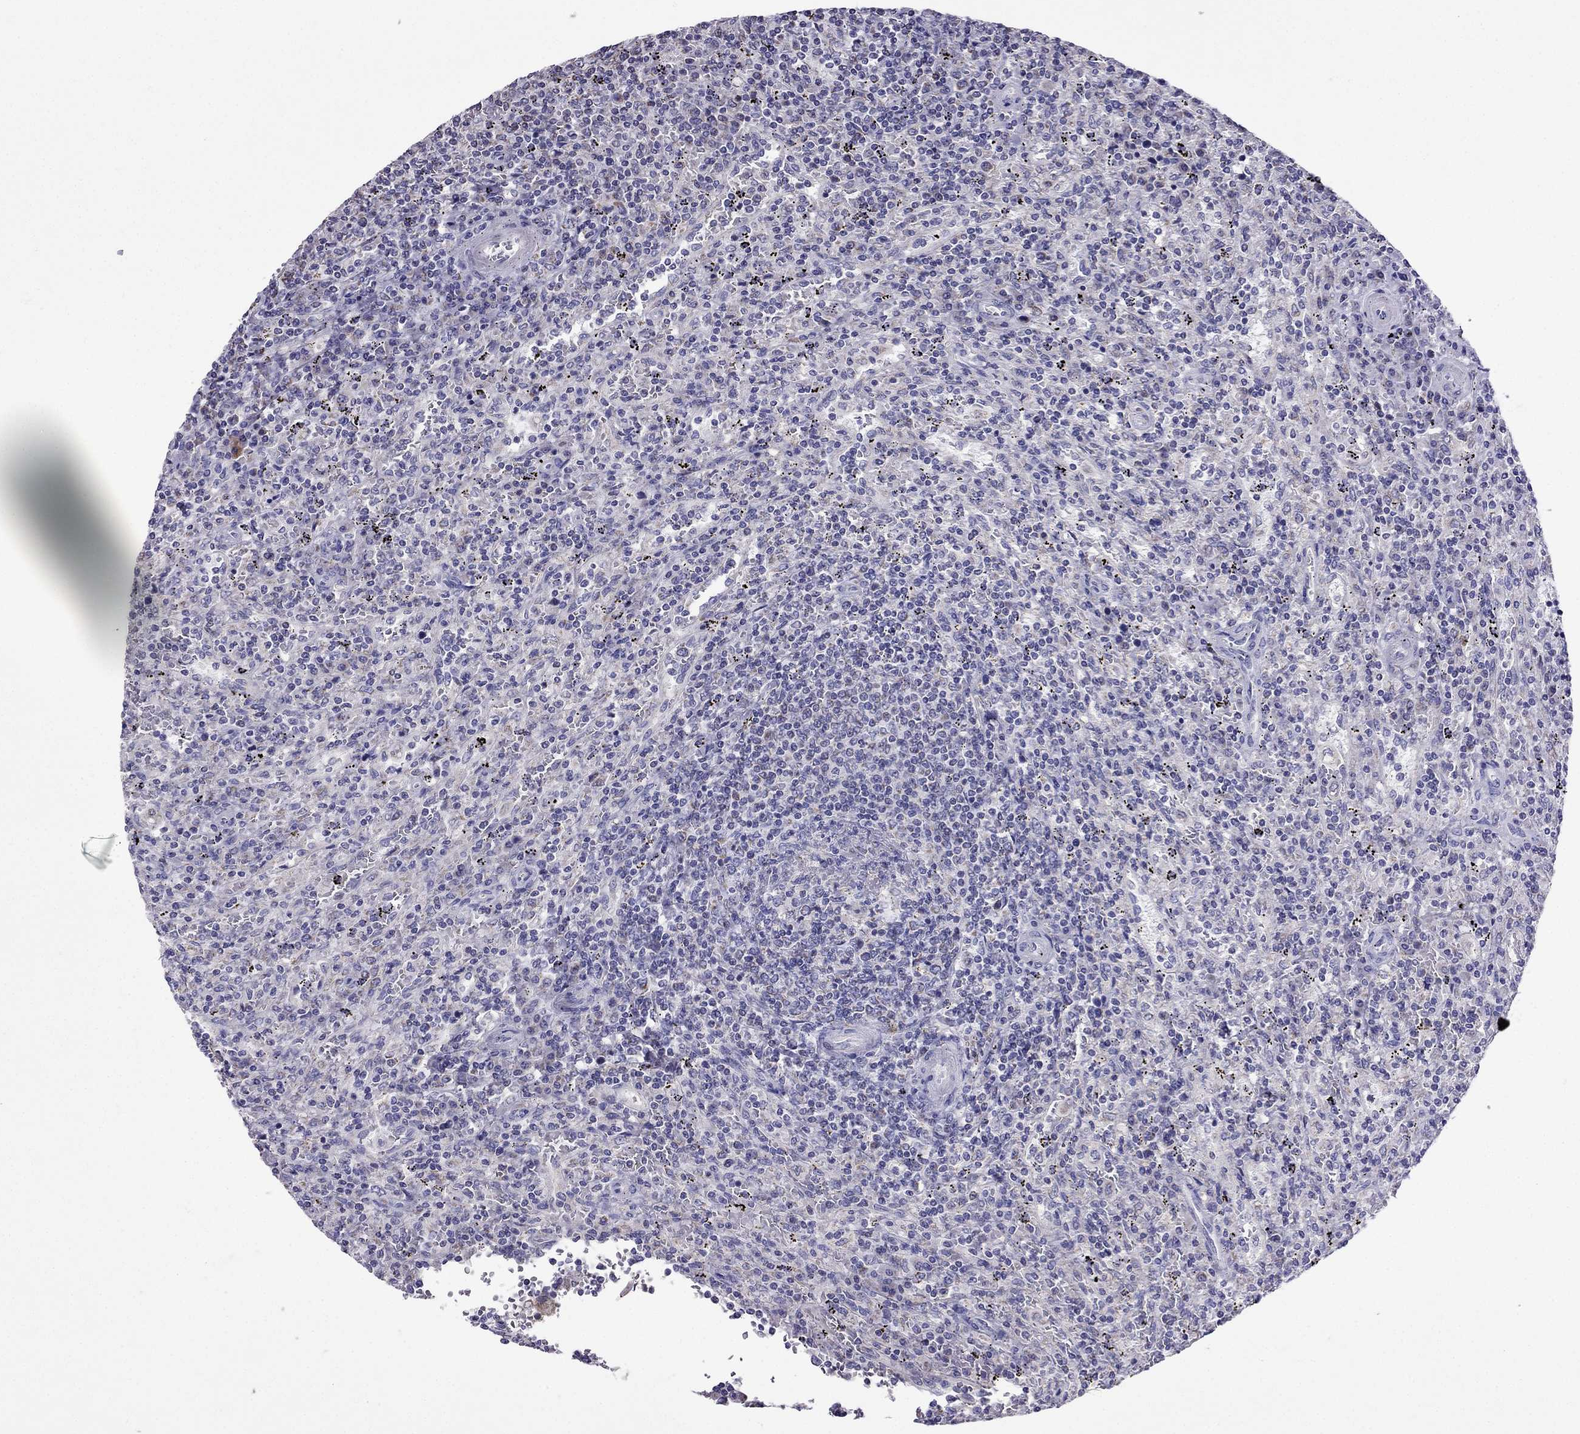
{"staining": {"intensity": "negative", "quantity": "none", "location": "none"}, "tissue": "lymphoma", "cell_type": "Tumor cells", "image_type": "cancer", "snomed": [{"axis": "morphology", "description": "Malignant lymphoma, non-Hodgkin's type, Low grade"}, {"axis": "topography", "description": "Spleen"}], "caption": "An image of lymphoma stained for a protein demonstrates no brown staining in tumor cells.", "gene": "DSC1", "patient": {"sex": "male", "age": 62}}